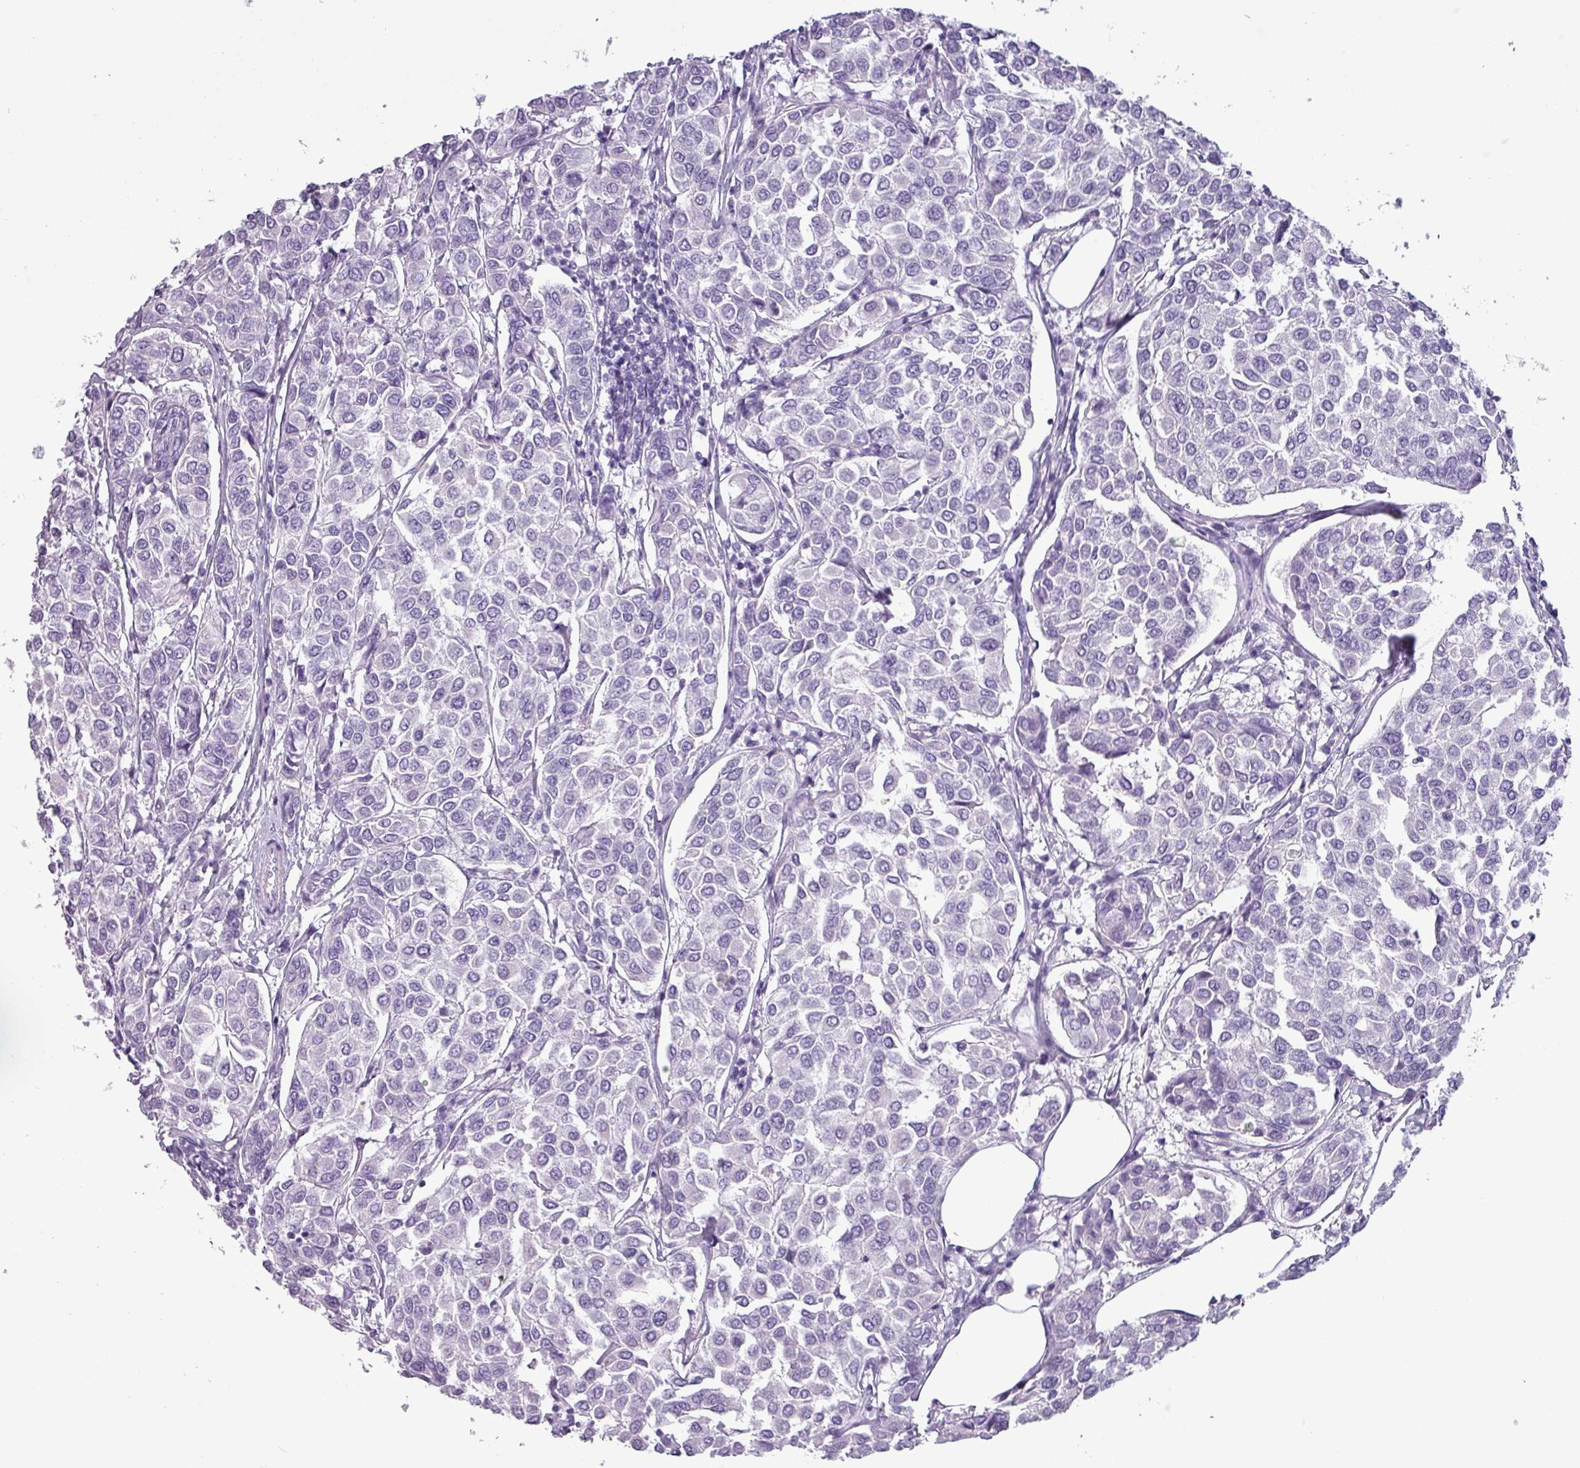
{"staining": {"intensity": "negative", "quantity": "none", "location": "none"}, "tissue": "breast cancer", "cell_type": "Tumor cells", "image_type": "cancer", "snomed": [{"axis": "morphology", "description": "Duct carcinoma"}, {"axis": "topography", "description": "Breast"}], "caption": "Immunohistochemistry (IHC) histopathology image of neoplastic tissue: invasive ductal carcinoma (breast) stained with DAB demonstrates no significant protein expression in tumor cells.", "gene": "CRYBB2", "patient": {"sex": "female", "age": 55}}